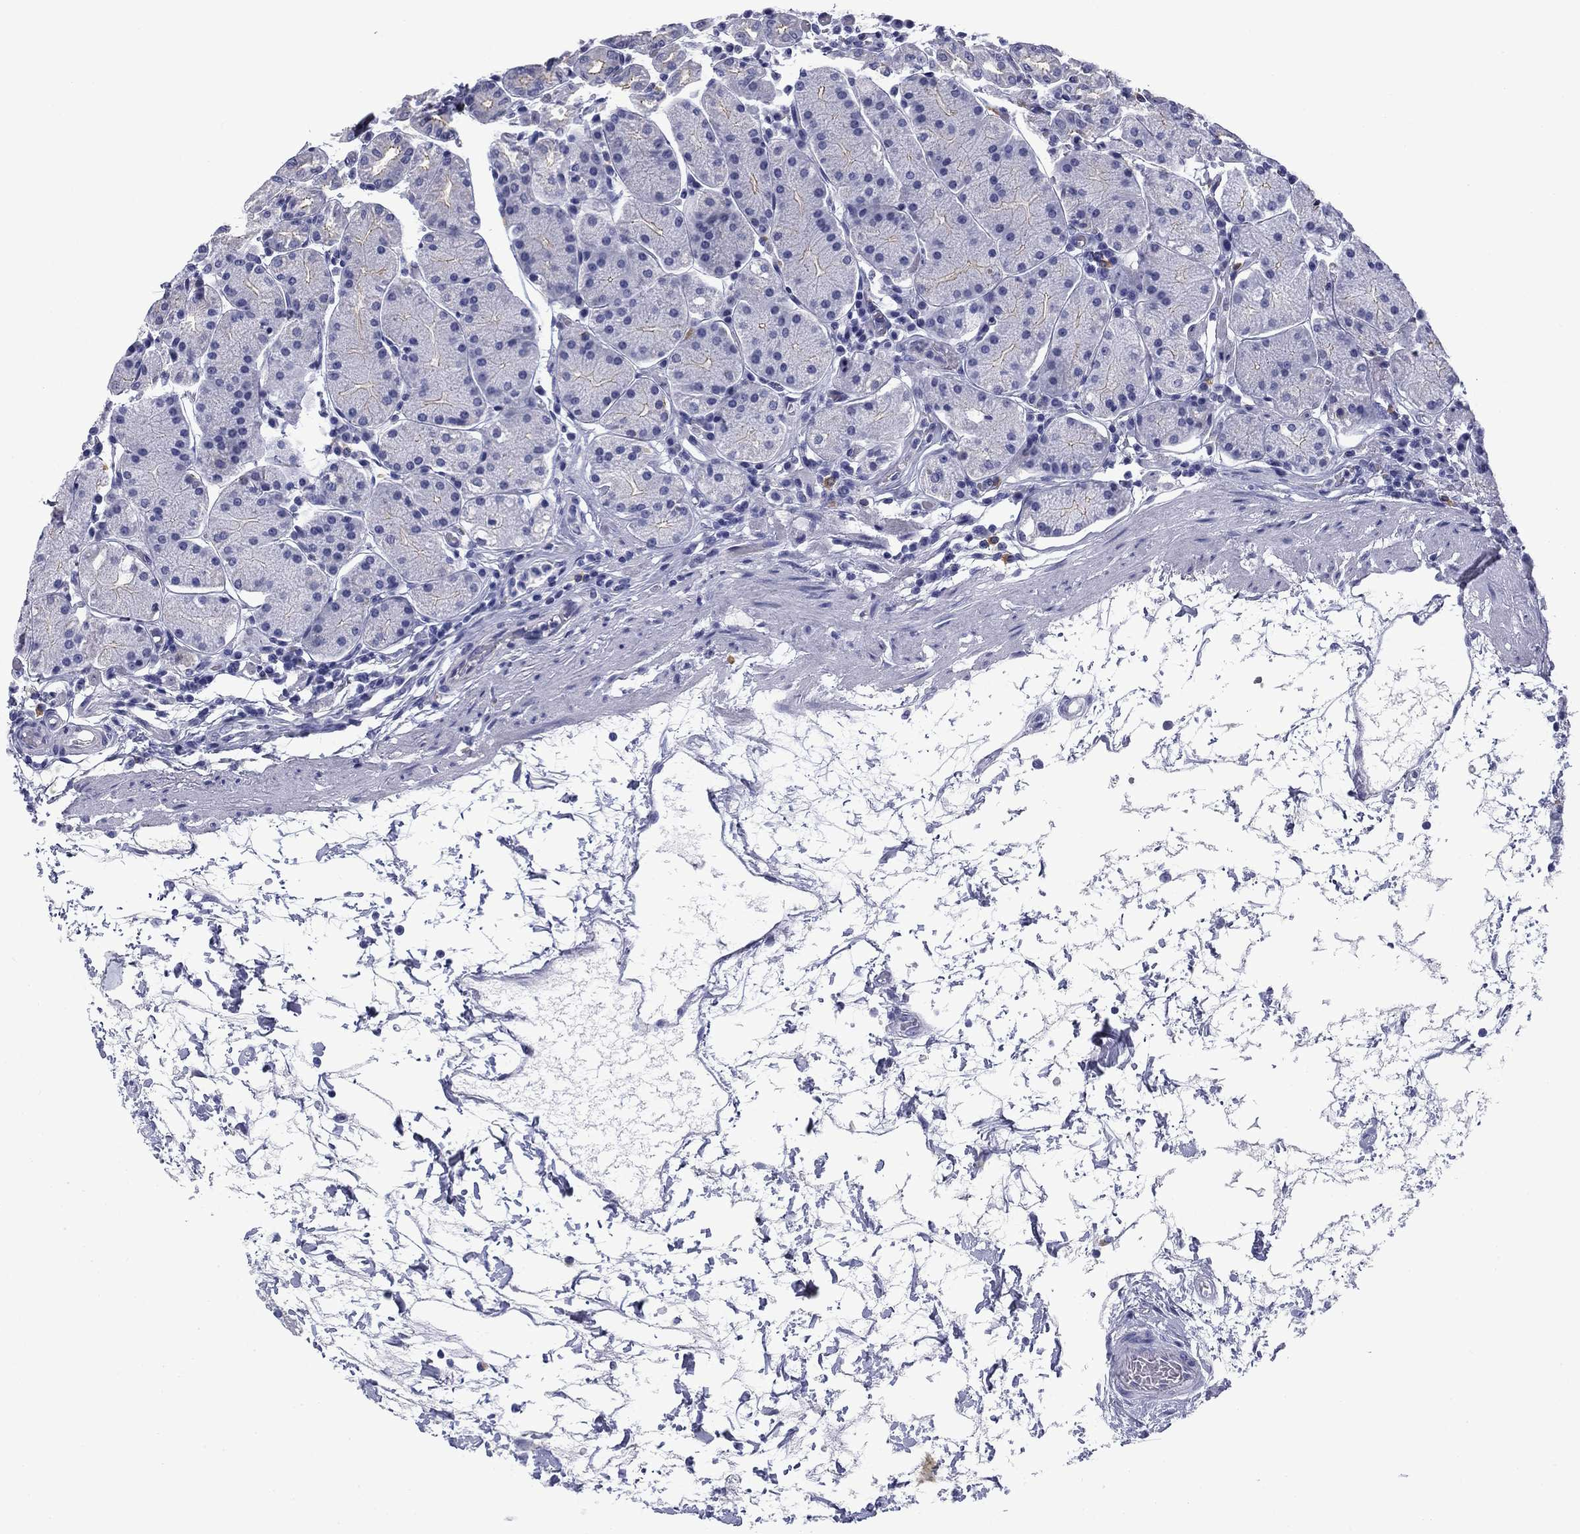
{"staining": {"intensity": "negative", "quantity": "none", "location": "none"}, "tissue": "stomach", "cell_type": "Glandular cells", "image_type": "normal", "snomed": [{"axis": "morphology", "description": "Normal tissue, NOS"}, {"axis": "topography", "description": "Stomach"}], "caption": "Immunohistochemistry (IHC) image of unremarkable stomach stained for a protein (brown), which exhibits no positivity in glandular cells. Nuclei are stained in blue.", "gene": "BCL2L14", "patient": {"sex": "male", "age": 54}}